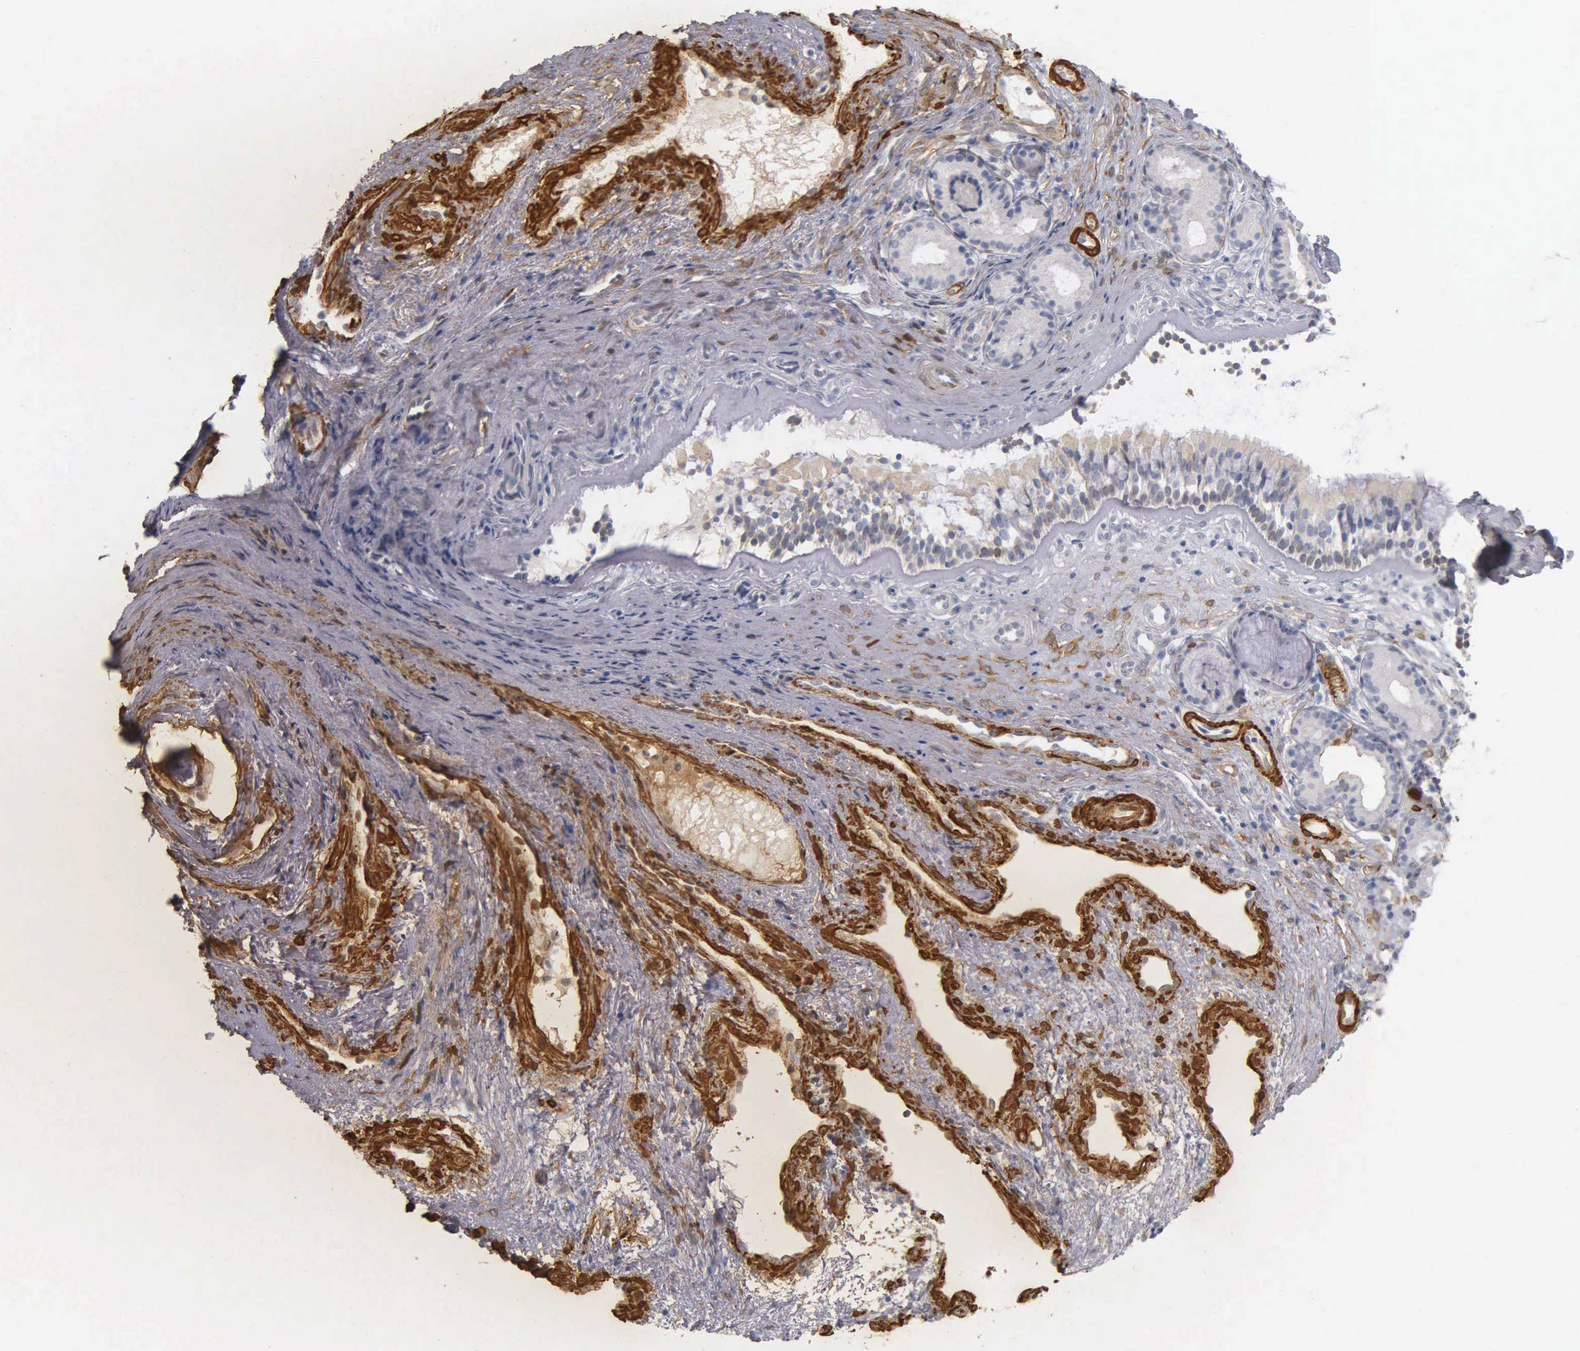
{"staining": {"intensity": "negative", "quantity": "none", "location": "none"}, "tissue": "nasopharynx", "cell_type": "Respiratory epithelial cells", "image_type": "normal", "snomed": [{"axis": "morphology", "description": "Normal tissue, NOS"}, {"axis": "topography", "description": "Nasopharynx"}], "caption": "Protein analysis of unremarkable nasopharynx exhibits no significant positivity in respiratory epithelial cells.", "gene": "CNN1", "patient": {"sex": "female", "age": 78}}